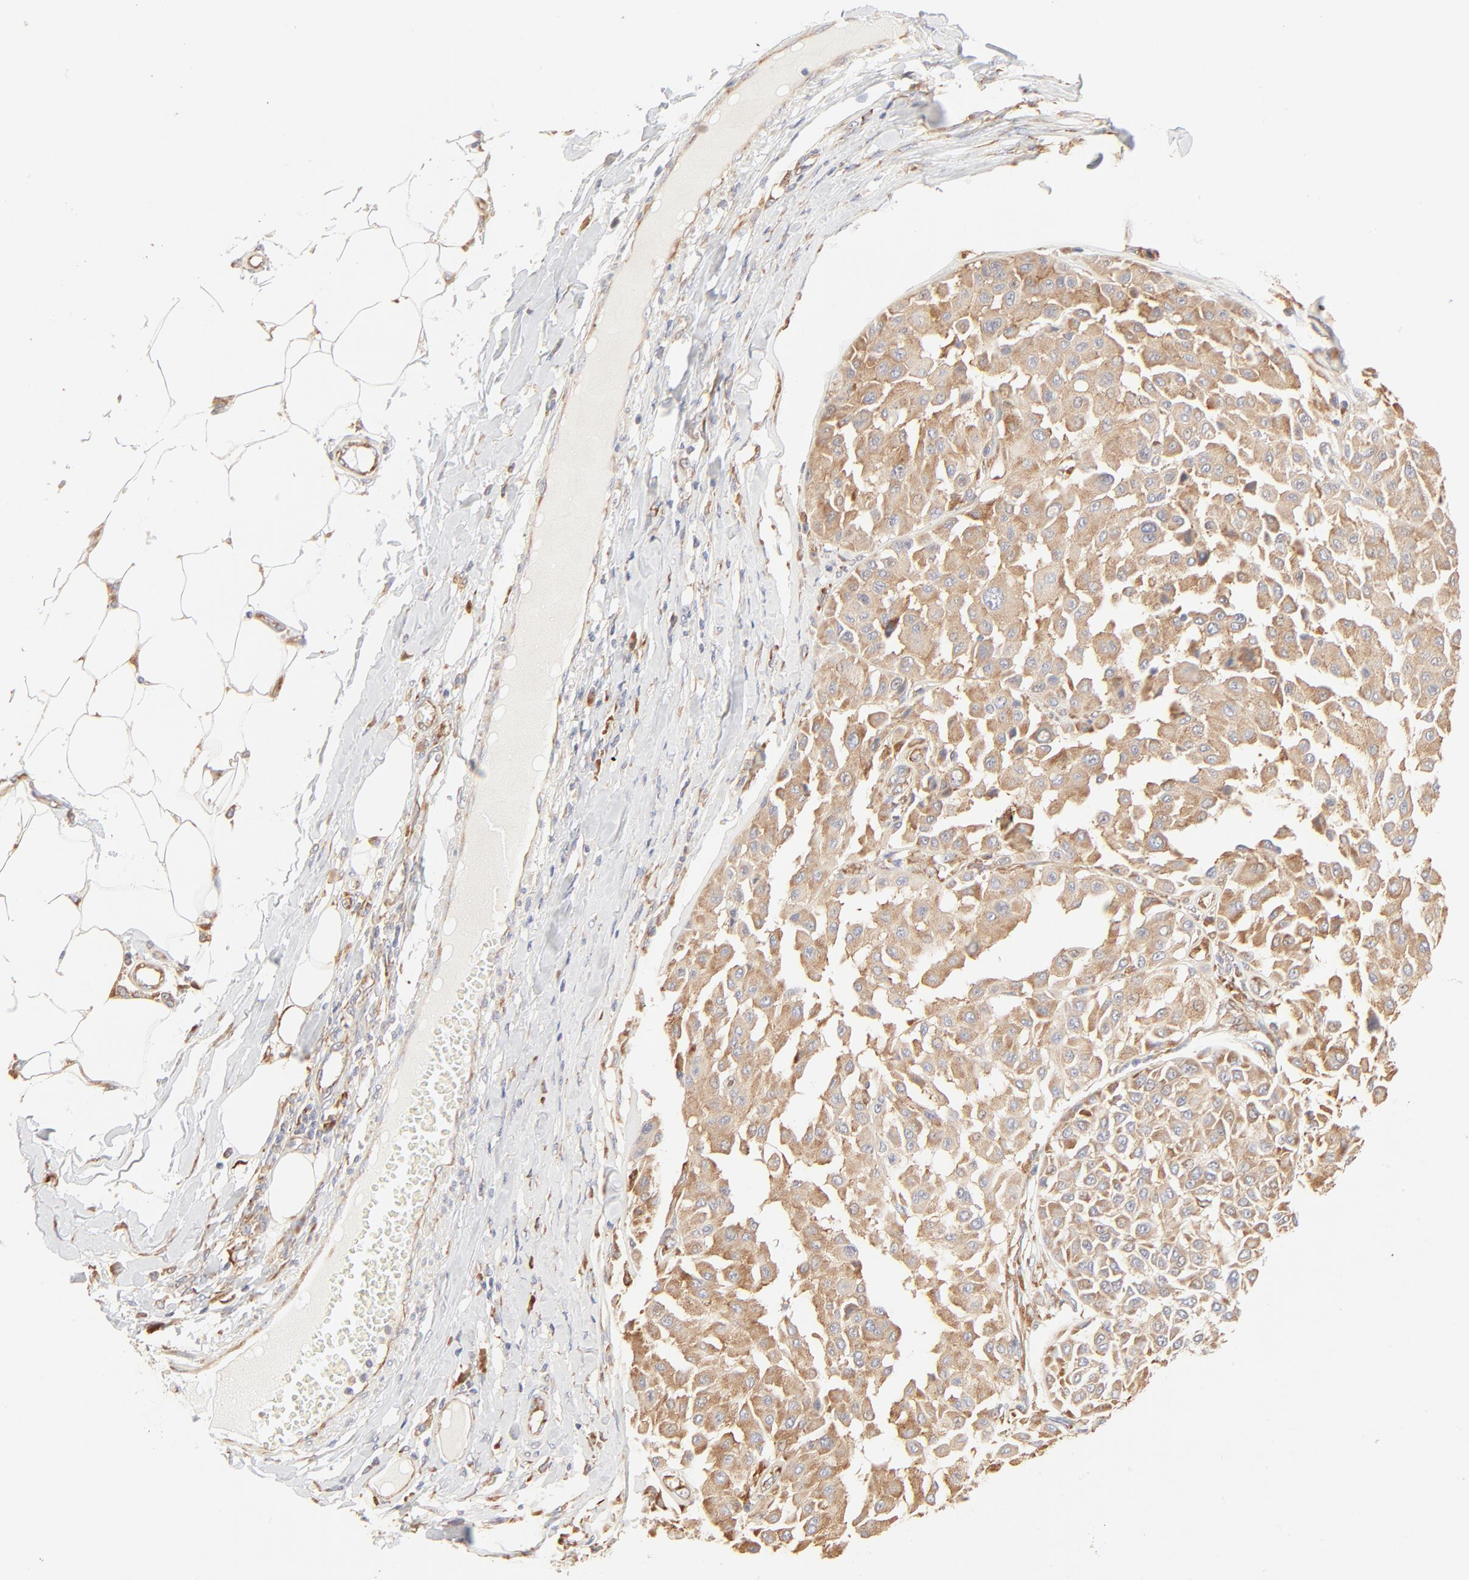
{"staining": {"intensity": "moderate", "quantity": ">75%", "location": "cytoplasmic/membranous"}, "tissue": "melanoma", "cell_type": "Tumor cells", "image_type": "cancer", "snomed": [{"axis": "morphology", "description": "Malignant melanoma, Metastatic site"}, {"axis": "topography", "description": "Soft tissue"}], "caption": "A brown stain labels moderate cytoplasmic/membranous expression of a protein in human melanoma tumor cells.", "gene": "RPS20", "patient": {"sex": "male", "age": 41}}